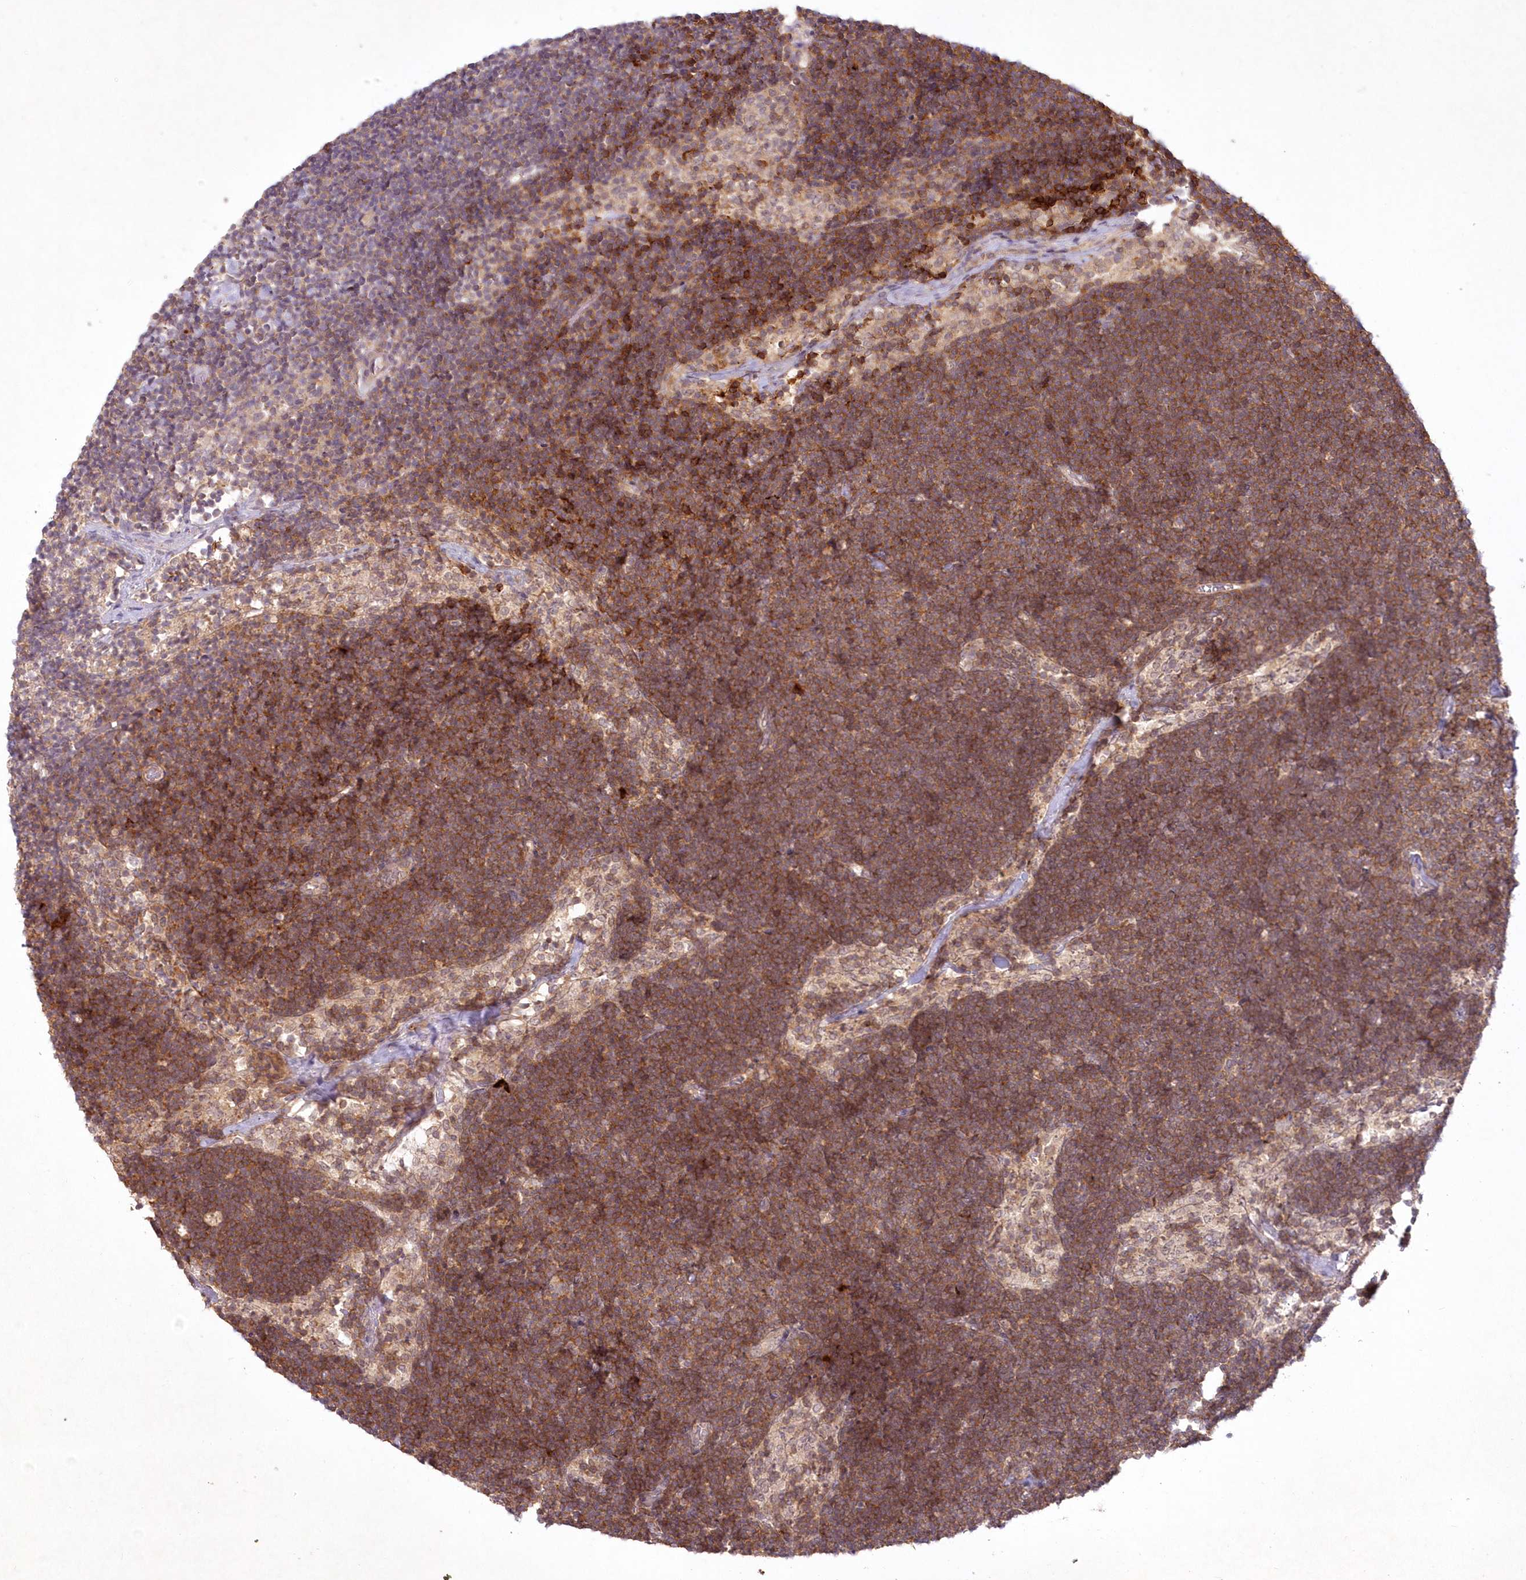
{"staining": {"intensity": "weak", "quantity": "25%-75%", "location": "cytoplasmic/membranous"}, "tissue": "lymph node", "cell_type": "Germinal center cells", "image_type": "normal", "snomed": [{"axis": "morphology", "description": "Normal tissue, NOS"}, {"axis": "topography", "description": "Lymph node"}], "caption": "High-power microscopy captured an immunohistochemistry image of normal lymph node, revealing weak cytoplasmic/membranous expression in about 25%-75% of germinal center cells.", "gene": "TOGARAM2", "patient": {"sex": "male", "age": 63}}